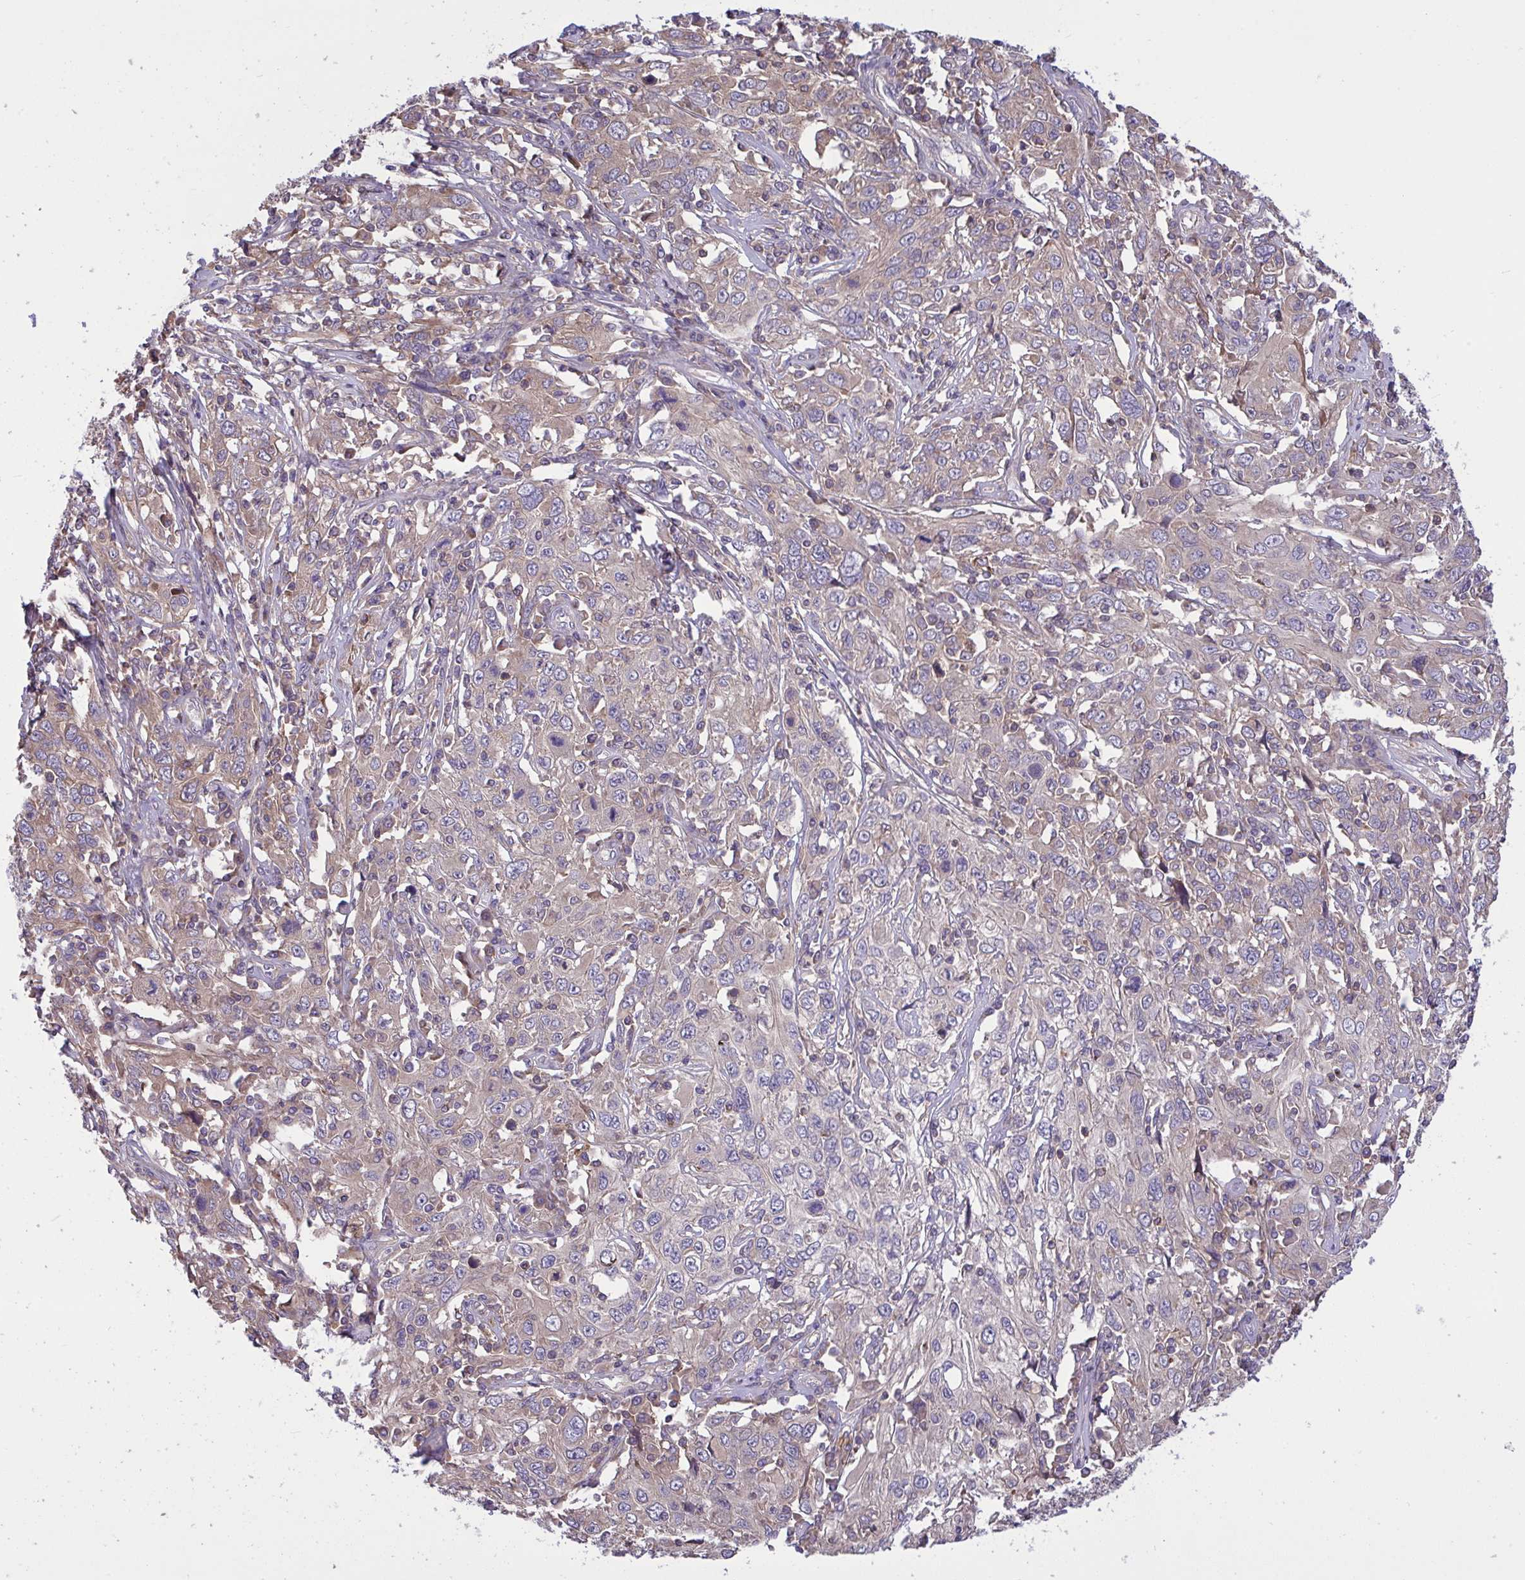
{"staining": {"intensity": "weak", "quantity": "25%-75%", "location": "cytoplasmic/membranous"}, "tissue": "cervical cancer", "cell_type": "Tumor cells", "image_type": "cancer", "snomed": [{"axis": "morphology", "description": "Squamous cell carcinoma, NOS"}, {"axis": "topography", "description": "Cervix"}], "caption": "Immunohistochemical staining of squamous cell carcinoma (cervical) shows low levels of weak cytoplasmic/membranous expression in approximately 25%-75% of tumor cells.", "gene": "GRB14", "patient": {"sex": "female", "age": 46}}